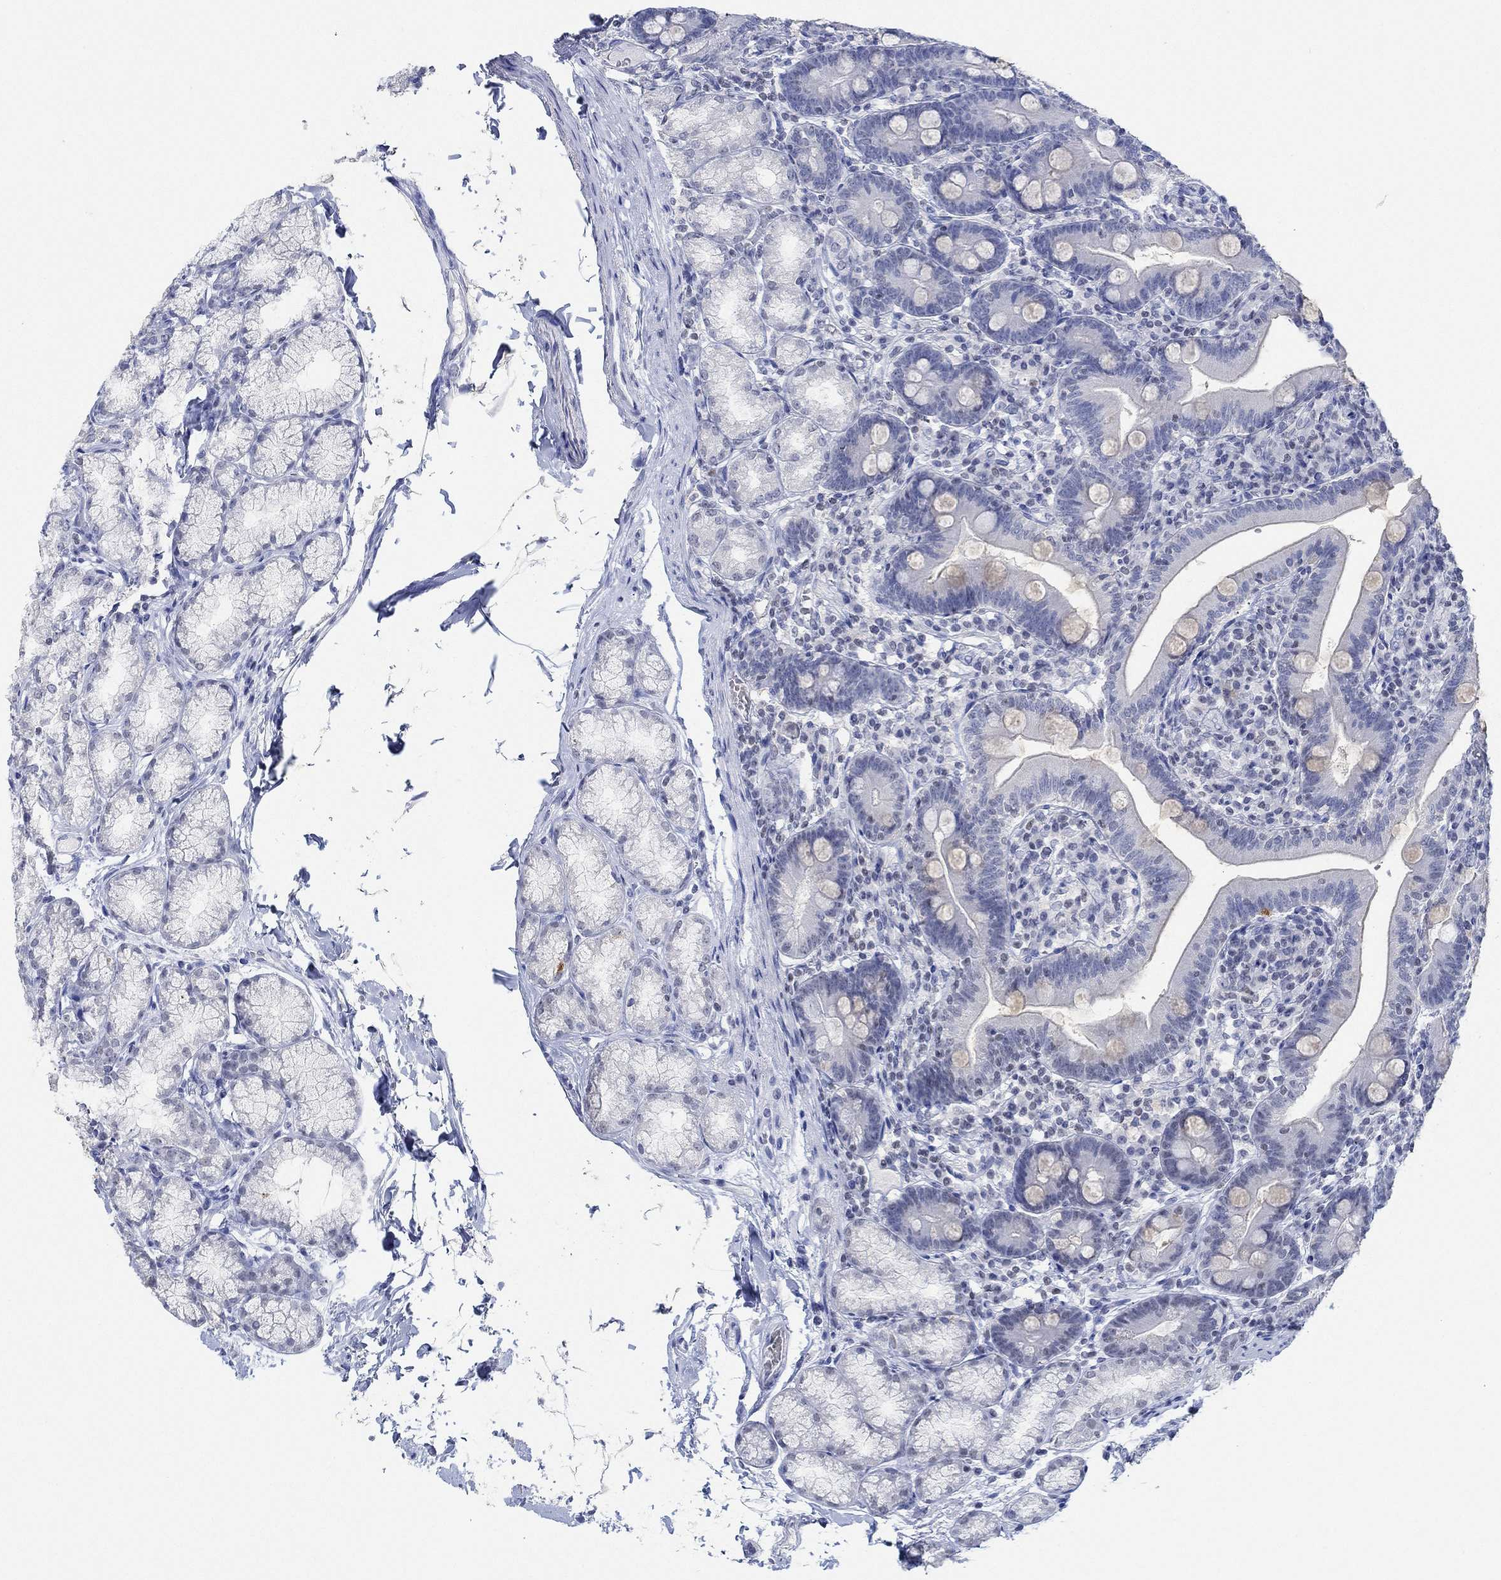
{"staining": {"intensity": "weak", "quantity": "<25%", "location": "nuclear"}, "tissue": "duodenum", "cell_type": "Glandular cells", "image_type": "normal", "snomed": [{"axis": "morphology", "description": "Normal tissue, NOS"}, {"axis": "topography", "description": "Duodenum"}], "caption": "Immunohistochemistry (IHC) image of unremarkable duodenum: human duodenum stained with DAB (3,3'-diaminobenzidine) demonstrates no significant protein expression in glandular cells.", "gene": "PPP1R17", "patient": {"sex": "female", "age": 67}}